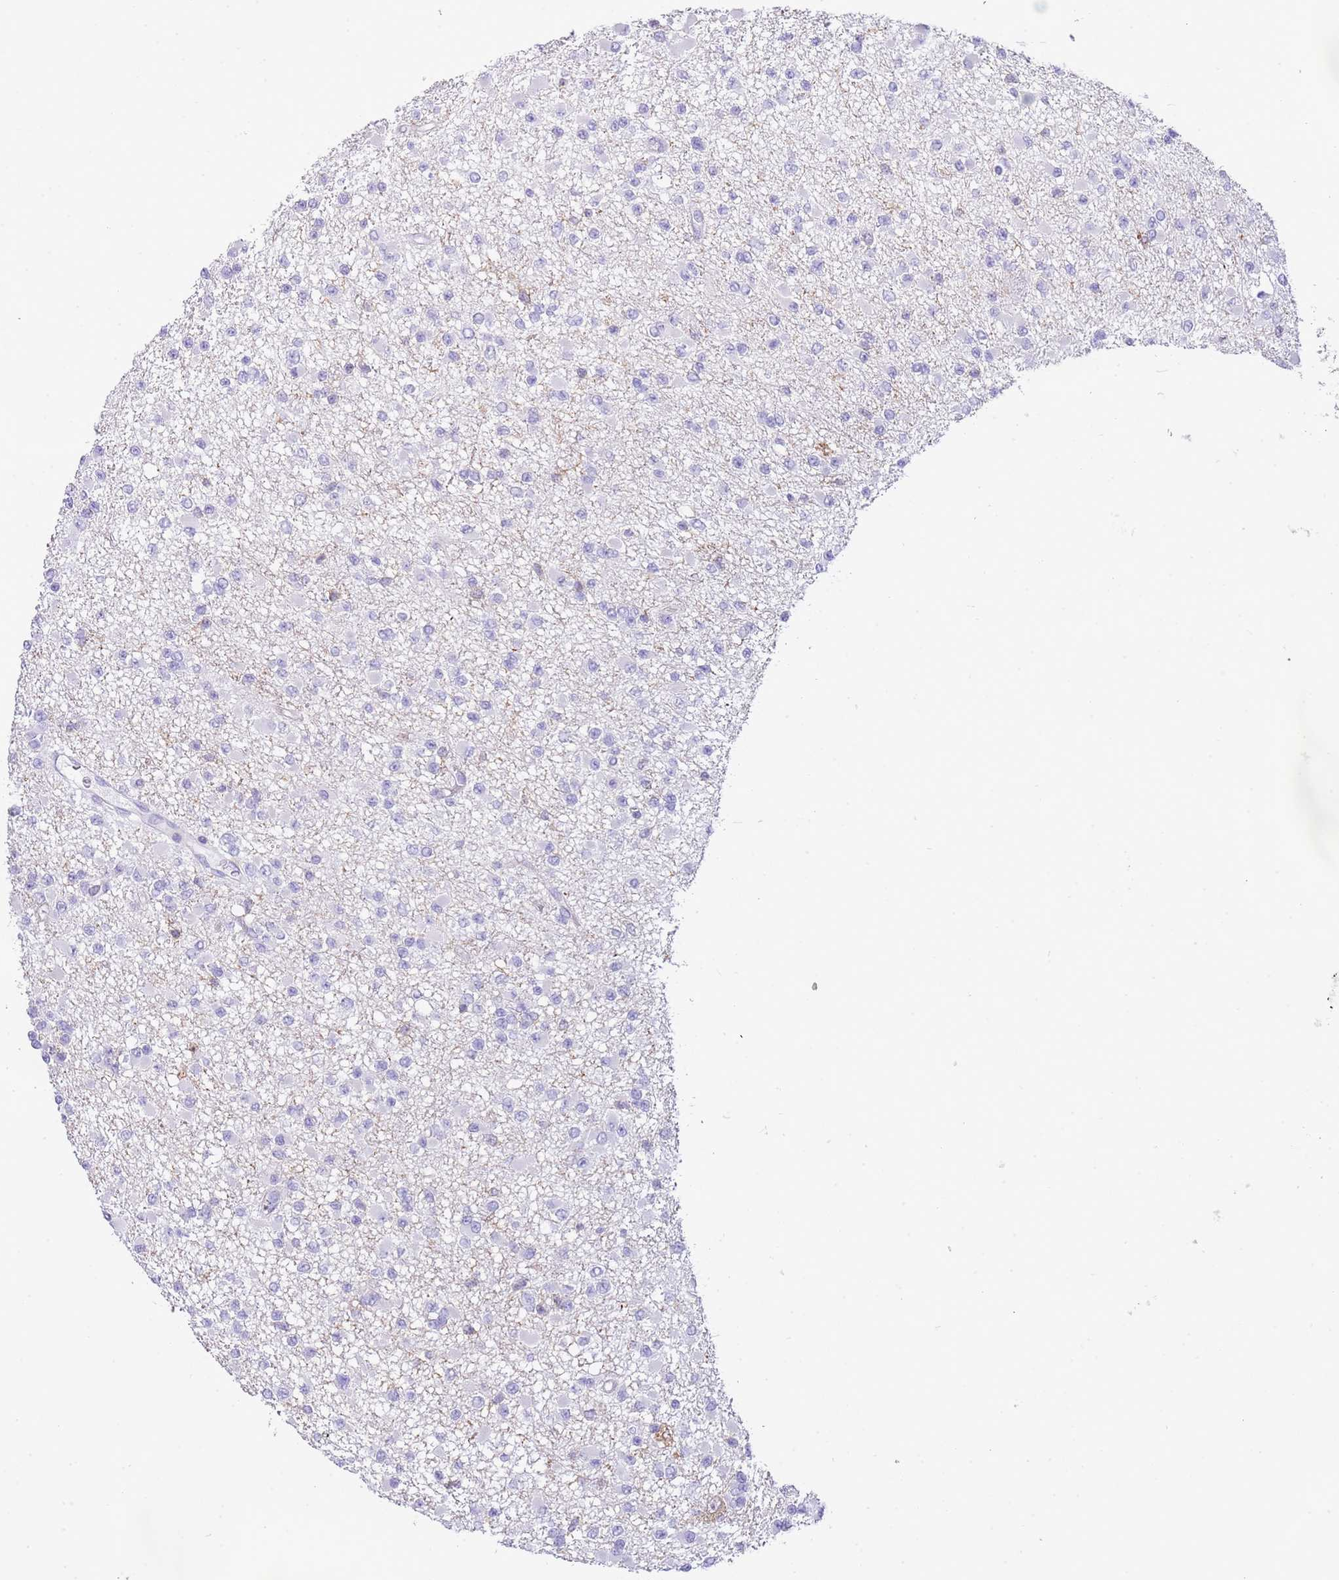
{"staining": {"intensity": "negative", "quantity": "none", "location": "none"}, "tissue": "glioma", "cell_type": "Tumor cells", "image_type": "cancer", "snomed": [{"axis": "morphology", "description": "Glioma, malignant, Low grade"}, {"axis": "topography", "description": "Brain"}], "caption": "This is a photomicrograph of IHC staining of glioma, which shows no expression in tumor cells. (IHC, brightfield microscopy, high magnification).", "gene": "EFHD2", "patient": {"sex": "female", "age": 22}}